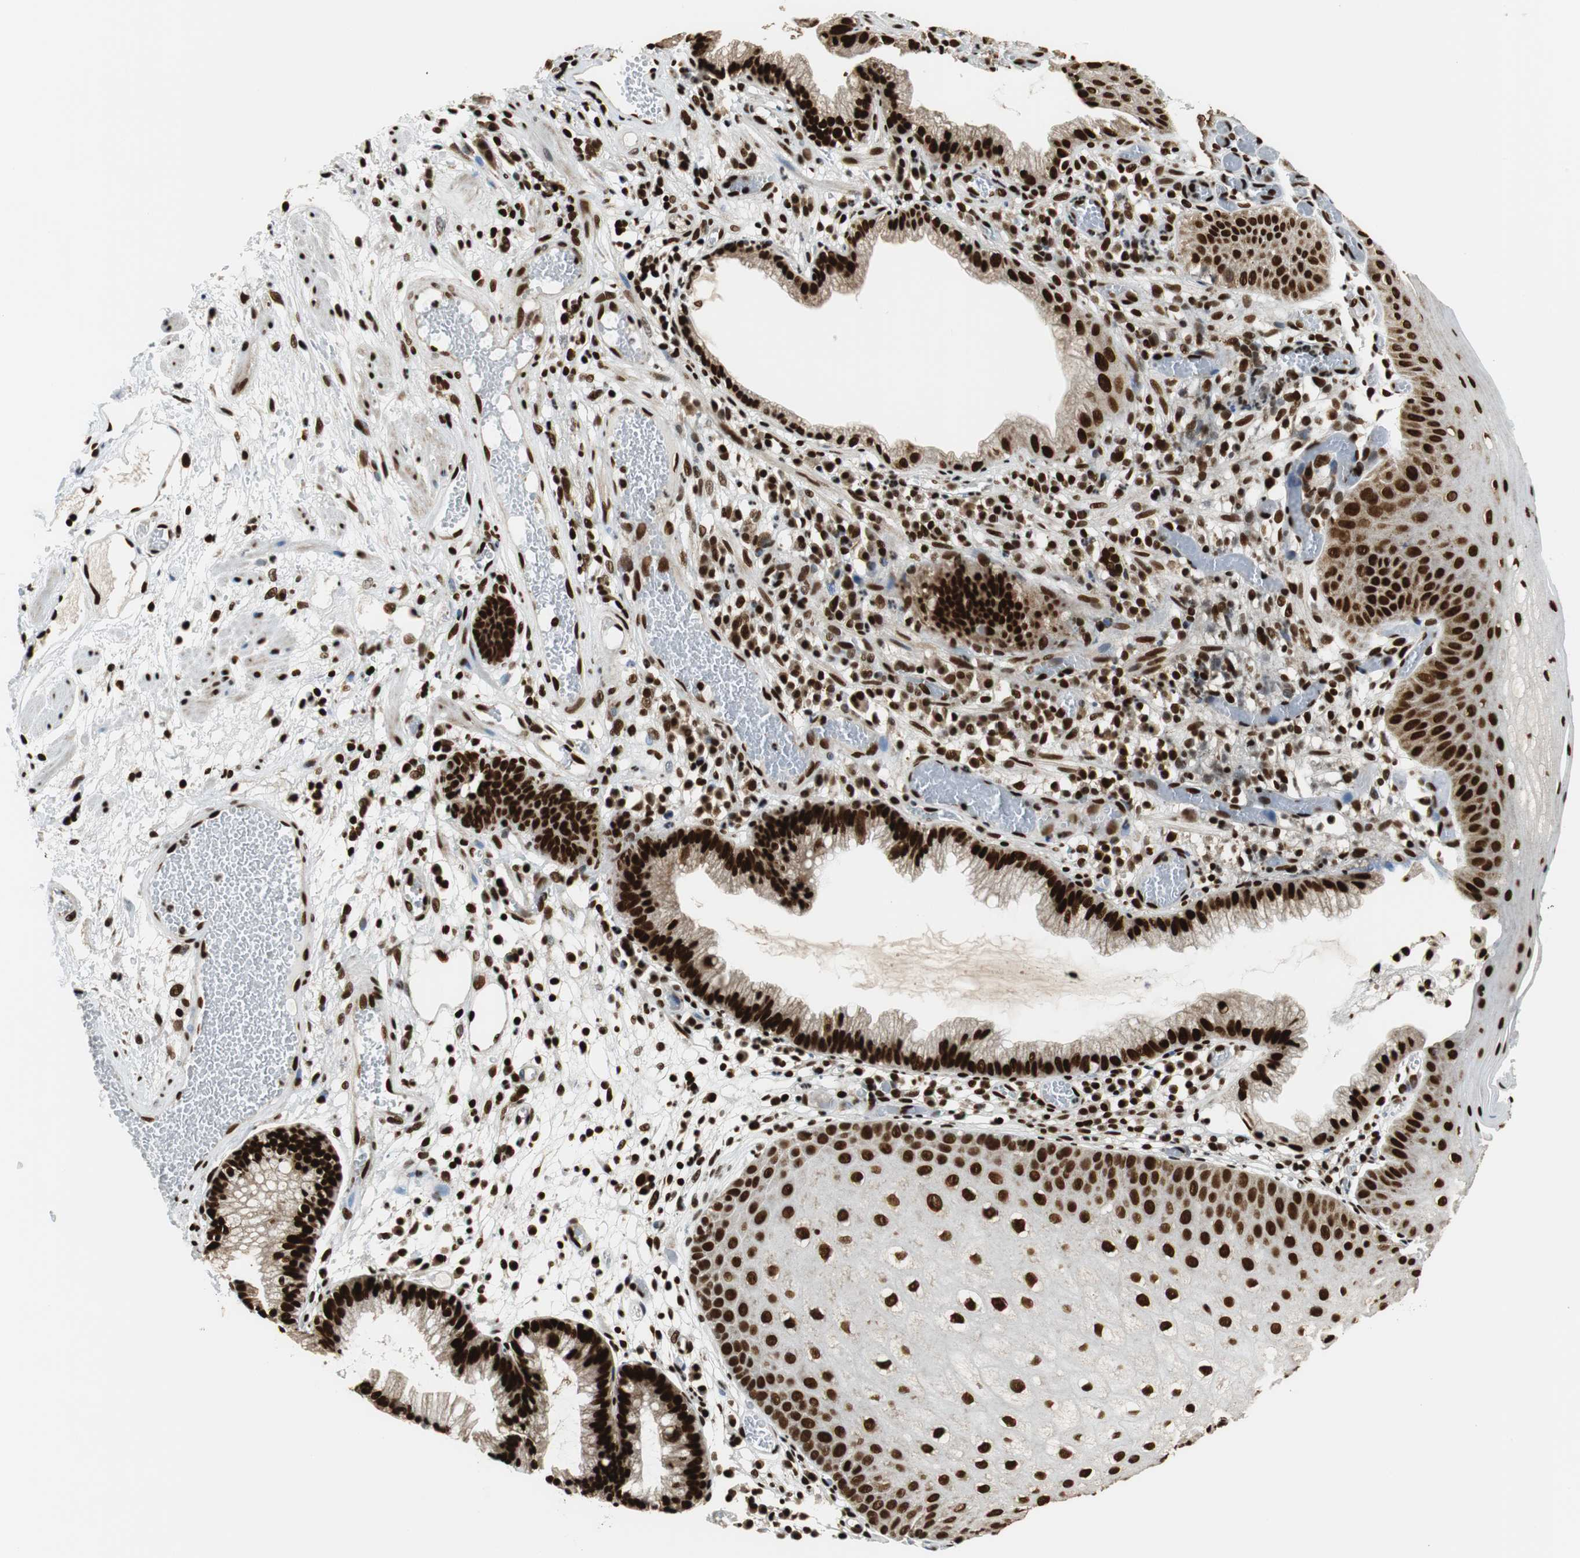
{"staining": {"intensity": "strong", "quantity": ">75%", "location": "nuclear"}, "tissue": "skin", "cell_type": "Epidermal cells", "image_type": "normal", "snomed": [{"axis": "morphology", "description": "Normal tissue, NOS"}, {"axis": "morphology", "description": "Hemorrhoids"}, {"axis": "morphology", "description": "Inflammation, NOS"}, {"axis": "topography", "description": "Anal"}], "caption": "A histopathology image of skin stained for a protein reveals strong nuclear brown staining in epidermal cells.", "gene": "HDAC1", "patient": {"sex": "male", "age": 60}}